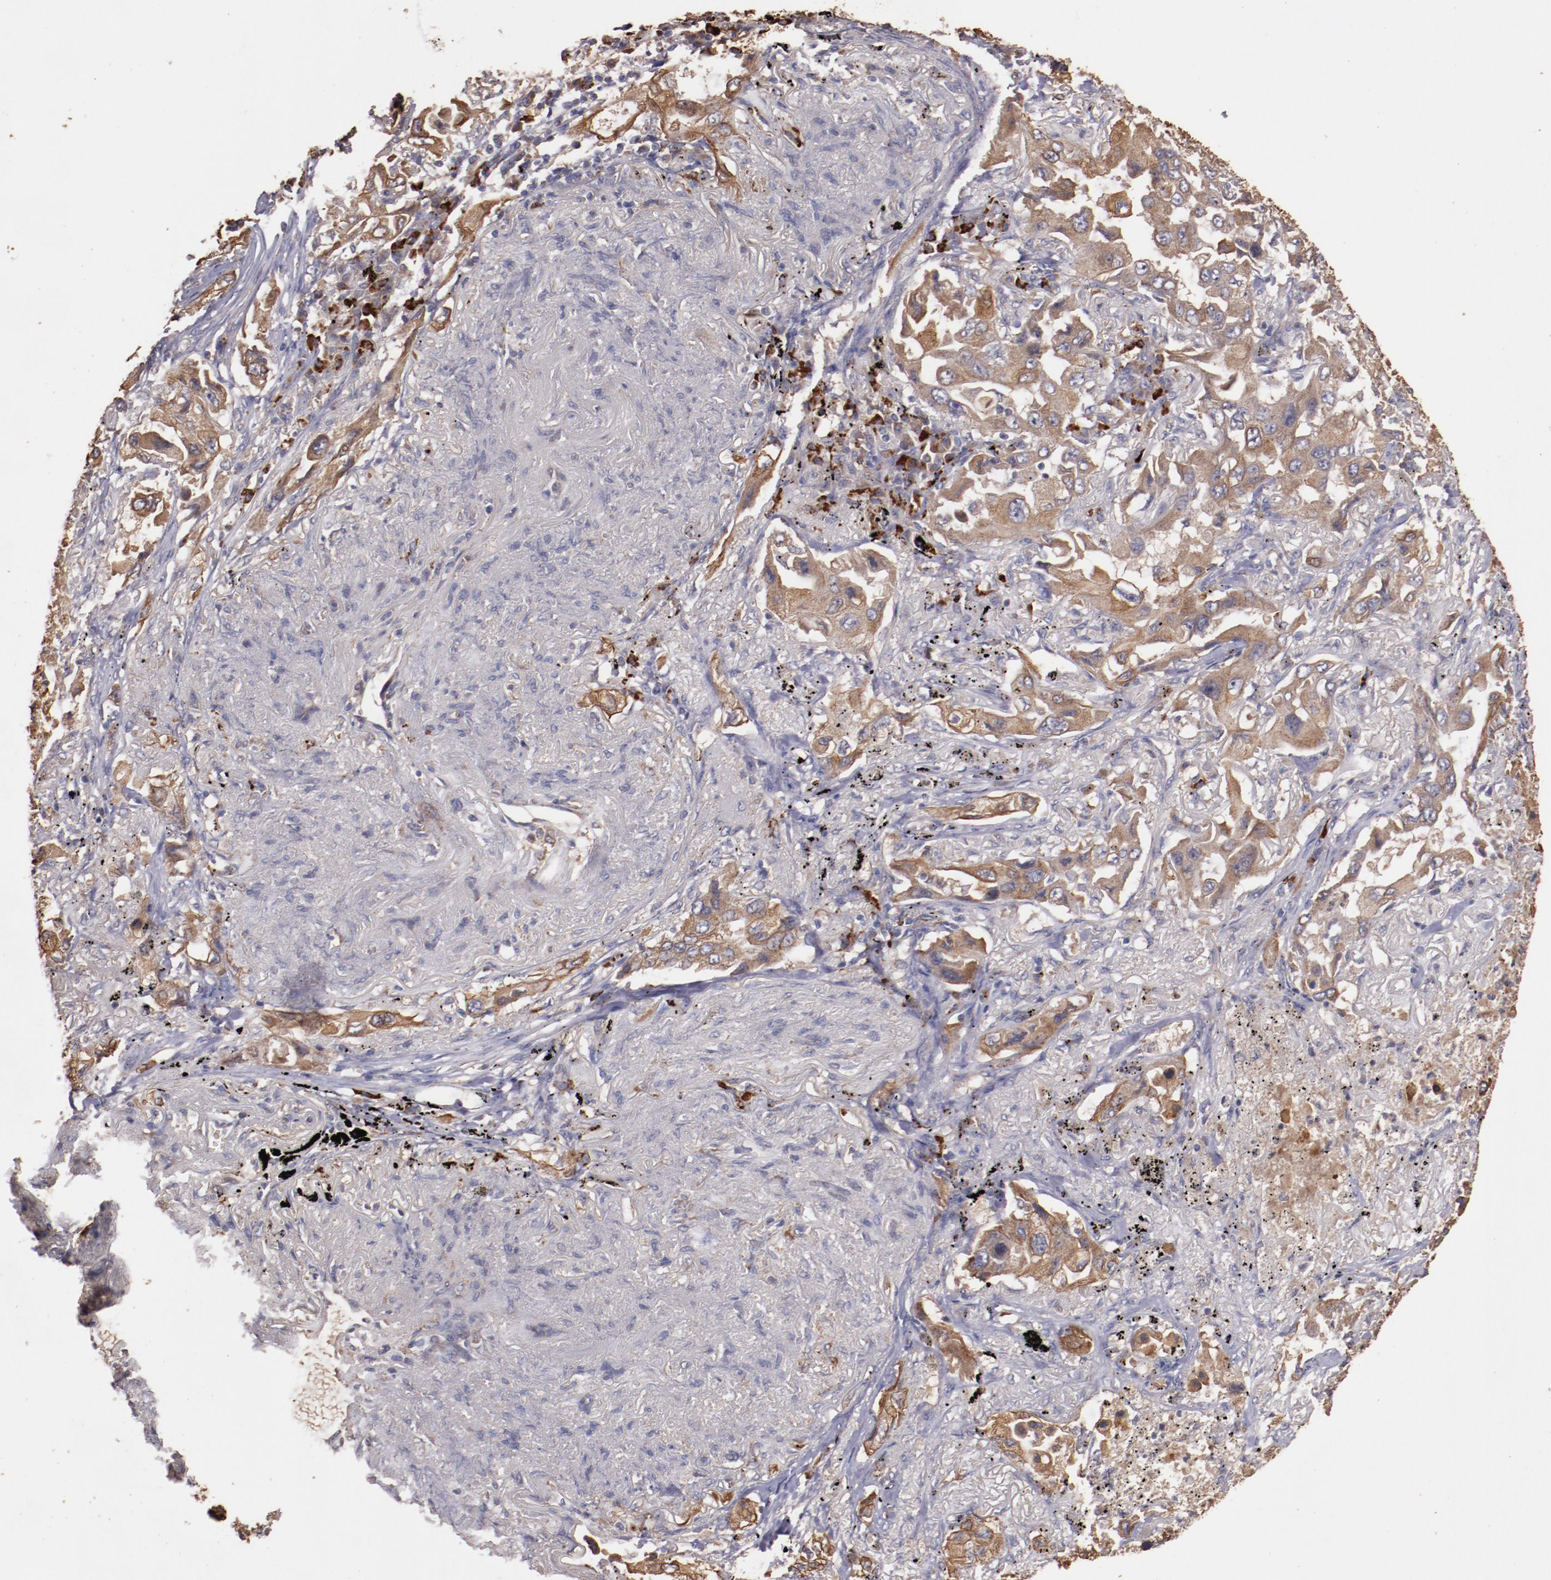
{"staining": {"intensity": "moderate", "quantity": ">75%", "location": "cytoplasmic/membranous"}, "tissue": "lung cancer", "cell_type": "Tumor cells", "image_type": "cancer", "snomed": [{"axis": "morphology", "description": "Adenocarcinoma, NOS"}, {"axis": "topography", "description": "Lung"}], "caption": "There is medium levels of moderate cytoplasmic/membranous expression in tumor cells of lung adenocarcinoma, as demonstrated by immunohistochemical staining (brown color).", "gene": "SRRD", "patient": {"sex": "female", "age": 65}}